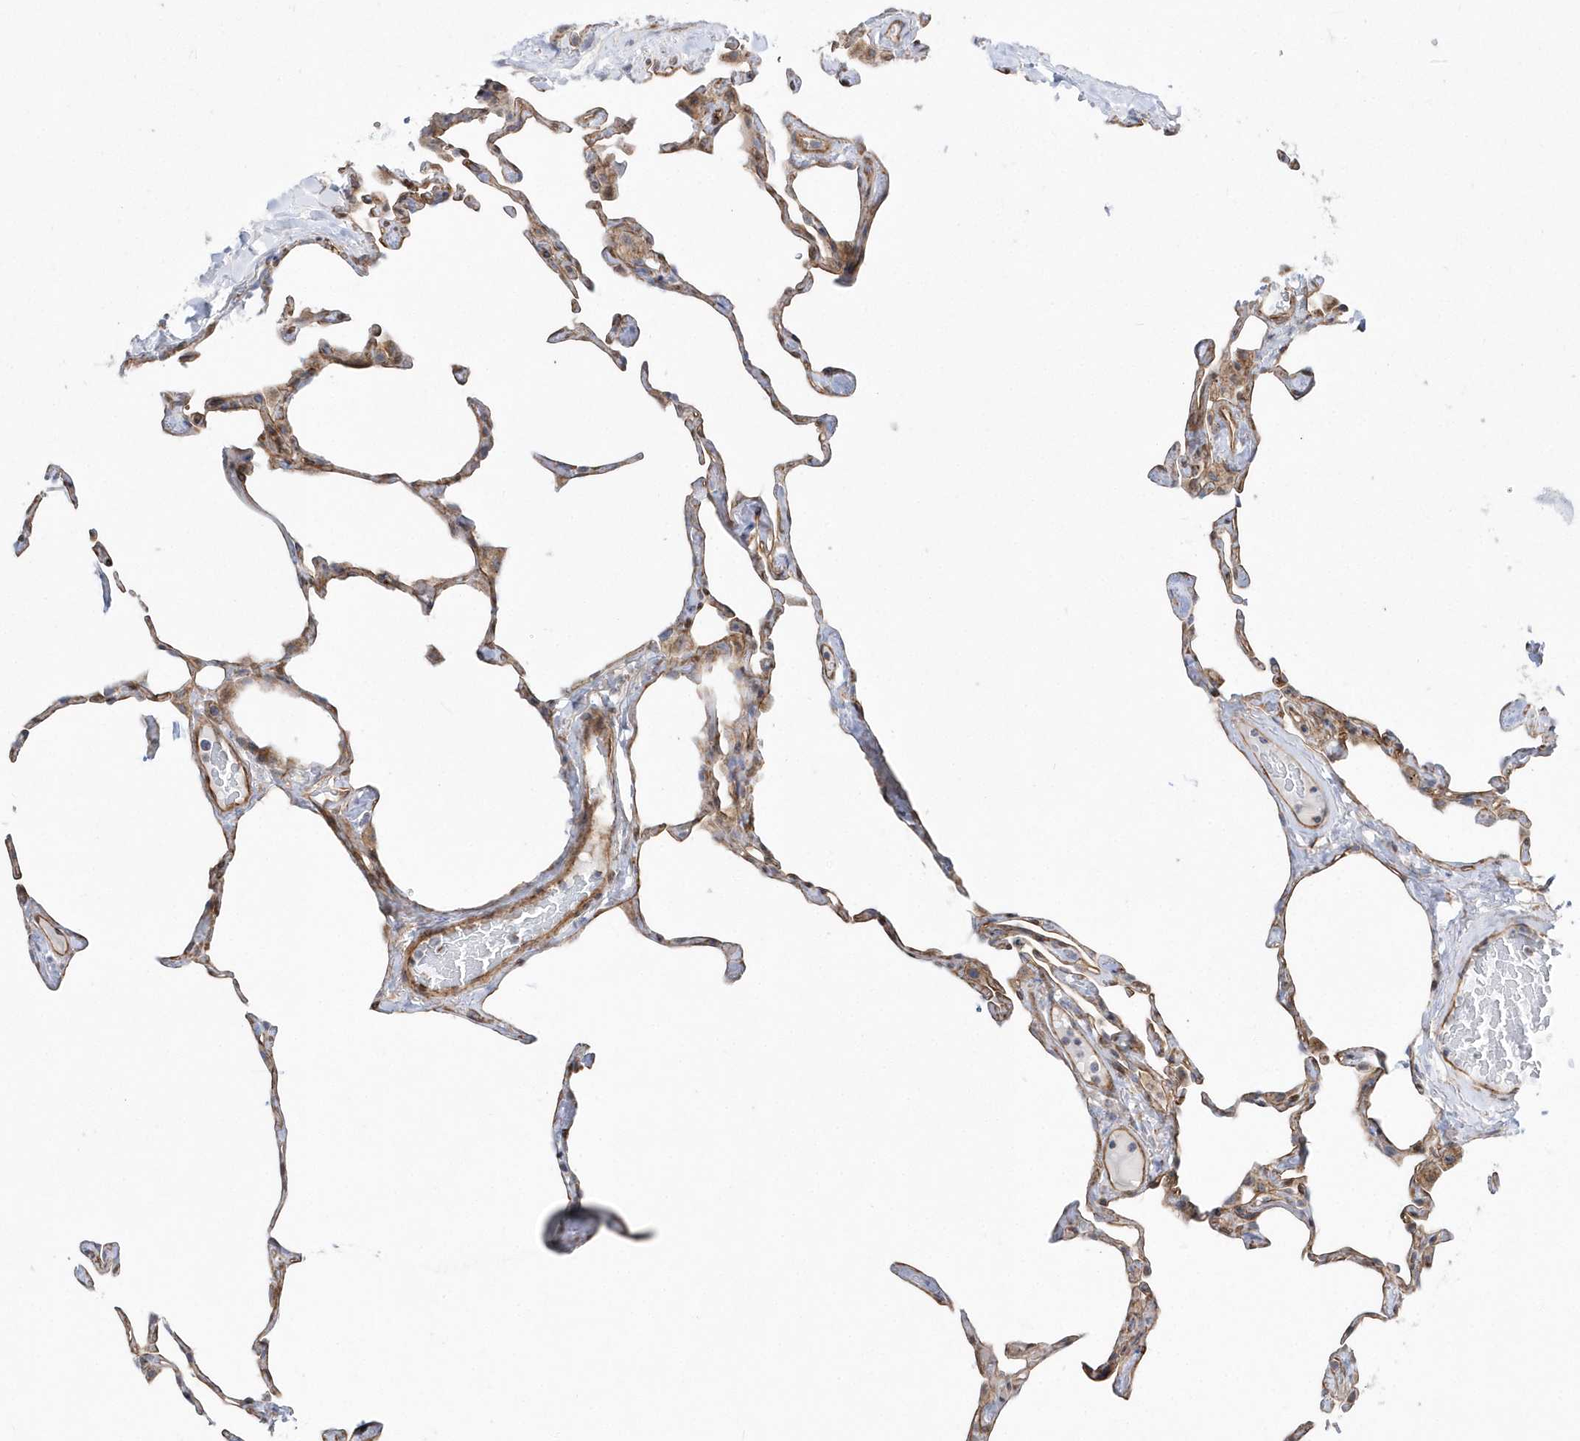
{"staining": {"intensity": "moderate", "quantity": "<25%", "location": "cytoplasmic/membranous"}, "tissue": "lung", "cell_type": "Alveolar cells", "image_type": "normal", "snomed": [{"axis": "morphology", "description": "Normal tissue, NOS"}, {"axis": "topography", "description": "Lung"}], "caption": "Lung stained with IHC demonstrates moderate cytoplasmic/membranous expression in approximately <25% of alveolar cells. (brown staining indicates protein expression, while blue staining denotes nuclei).", "gene": "OPA1", "patient": {"sex": "male", "age": 65}}